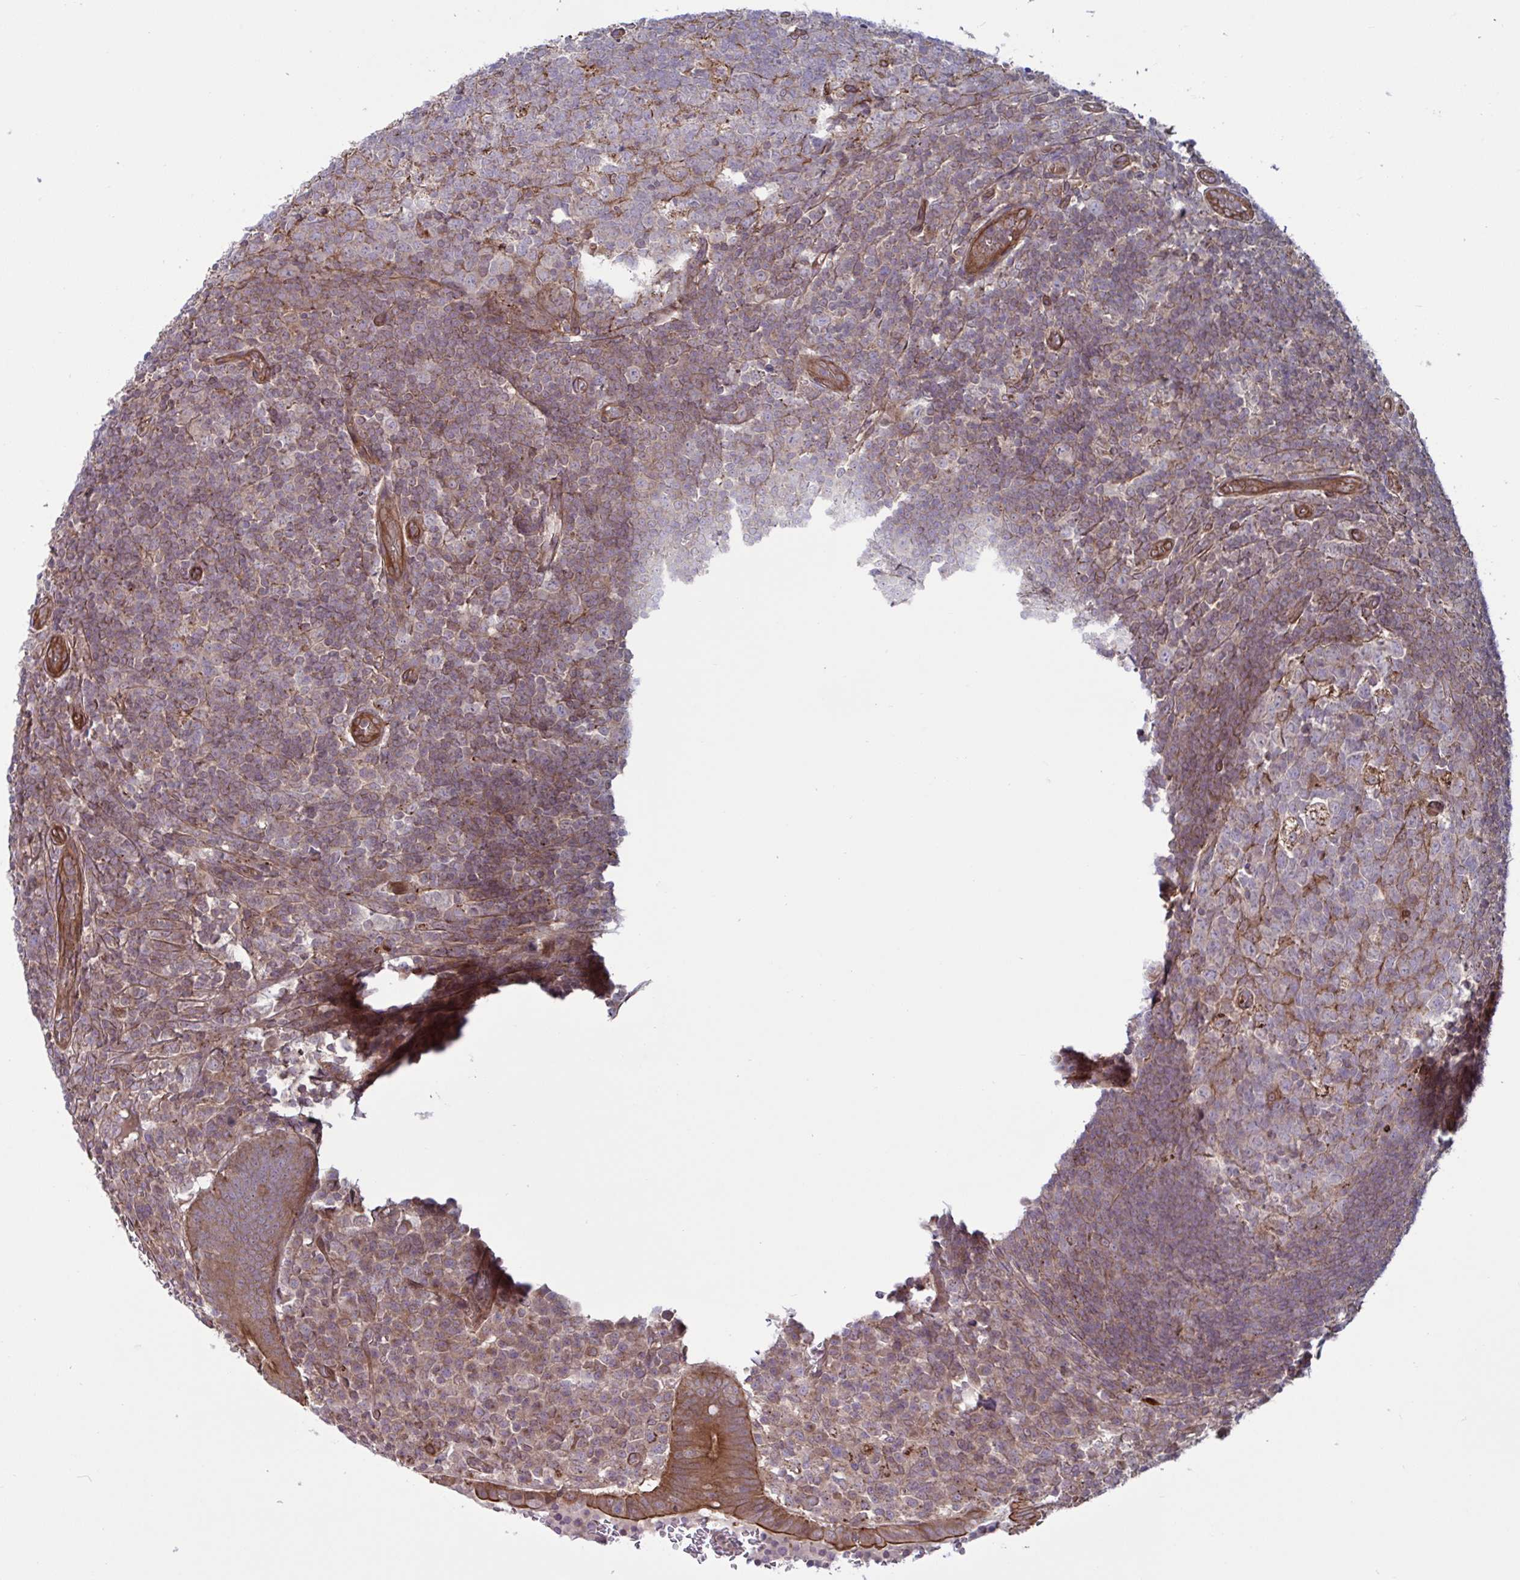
{"staining": {"intensity": "strong", "quantity": ">75%", "location": "cytoplasmic/membranous"}, "tissue": "appendix", "cell_type": "Glandular cells", "image_type": "normal", "snomed": [{"axis": "morphology", "description": "Normal tissue, NOS"}, {"axis": "topography", "description": "Appendix"}], "caption": "Brown immunohistochemical staining in benign appendix reveals strong cytoplasmic/membranous expression in about >75% of glandular cells. (DAB IHC, brown staining for protein, blue staining for nuclei).", "gene": "GLTP", "patient": {"sex": "male", "age": 18}}